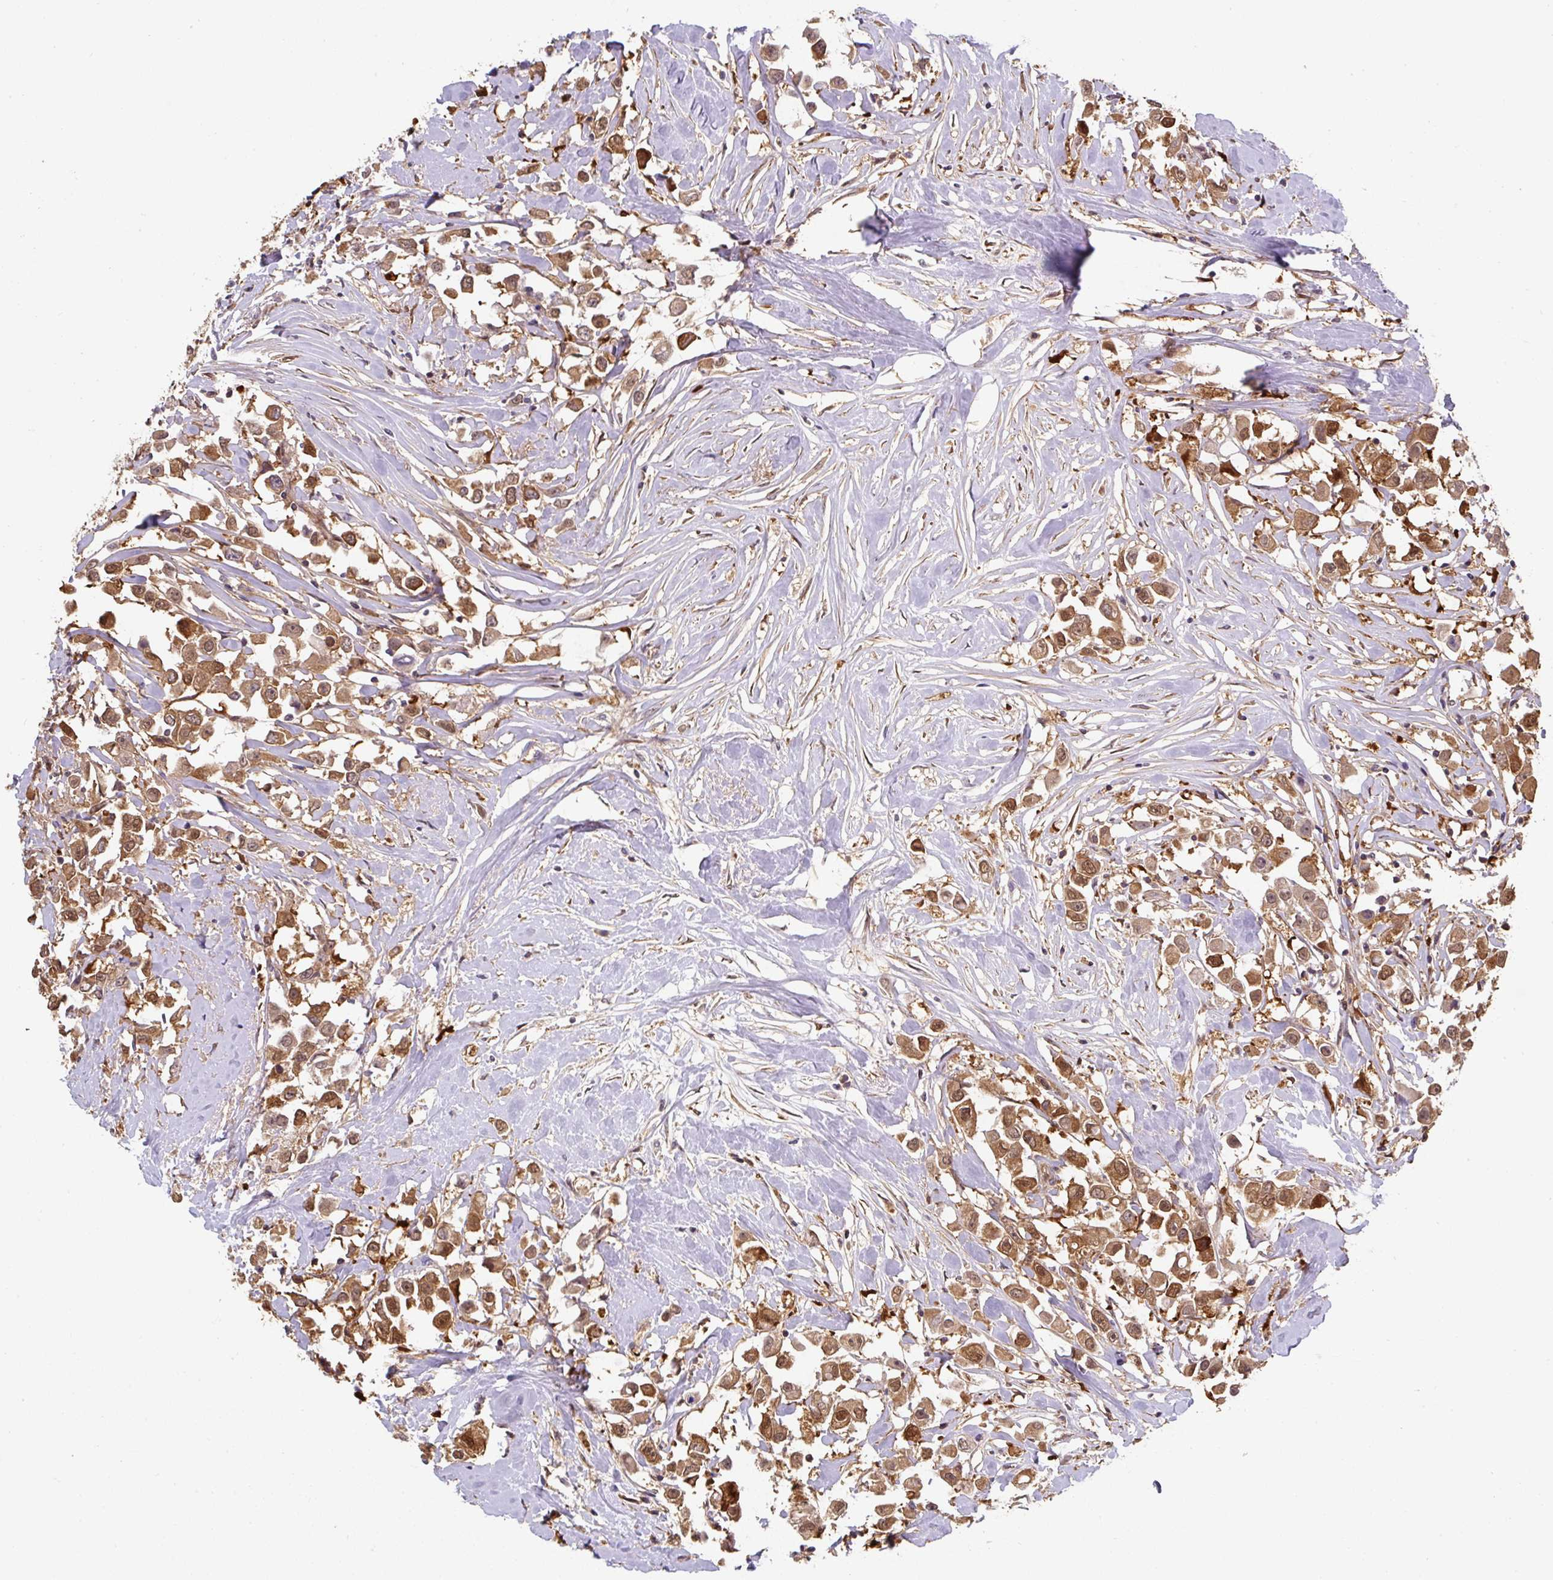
{"staining": {"intensity": "moderate", "quantity": ">75%", "location": "cytoplasmic/membranous"}, "tissue": "breast cancer", "cell_type": "Tumor cells", "image_type": "cancer", "snomed": [{"axis": "morphology", "description": "Duct carcinoma"}, {"axis": "topography", "description": "Breast"}], "caption": "Tumor cells reveal medium levels of moderate cytoplasmic/membranous expression in approximately >75% of cells in human invasive ductal carcinoma (breast). (Stains: DAB in brown, nuclei in blue, Microscopy: brightfield microscopy at high magnification).", "gene": "ST13", "patient": {"sex": "female", "age": 61}}